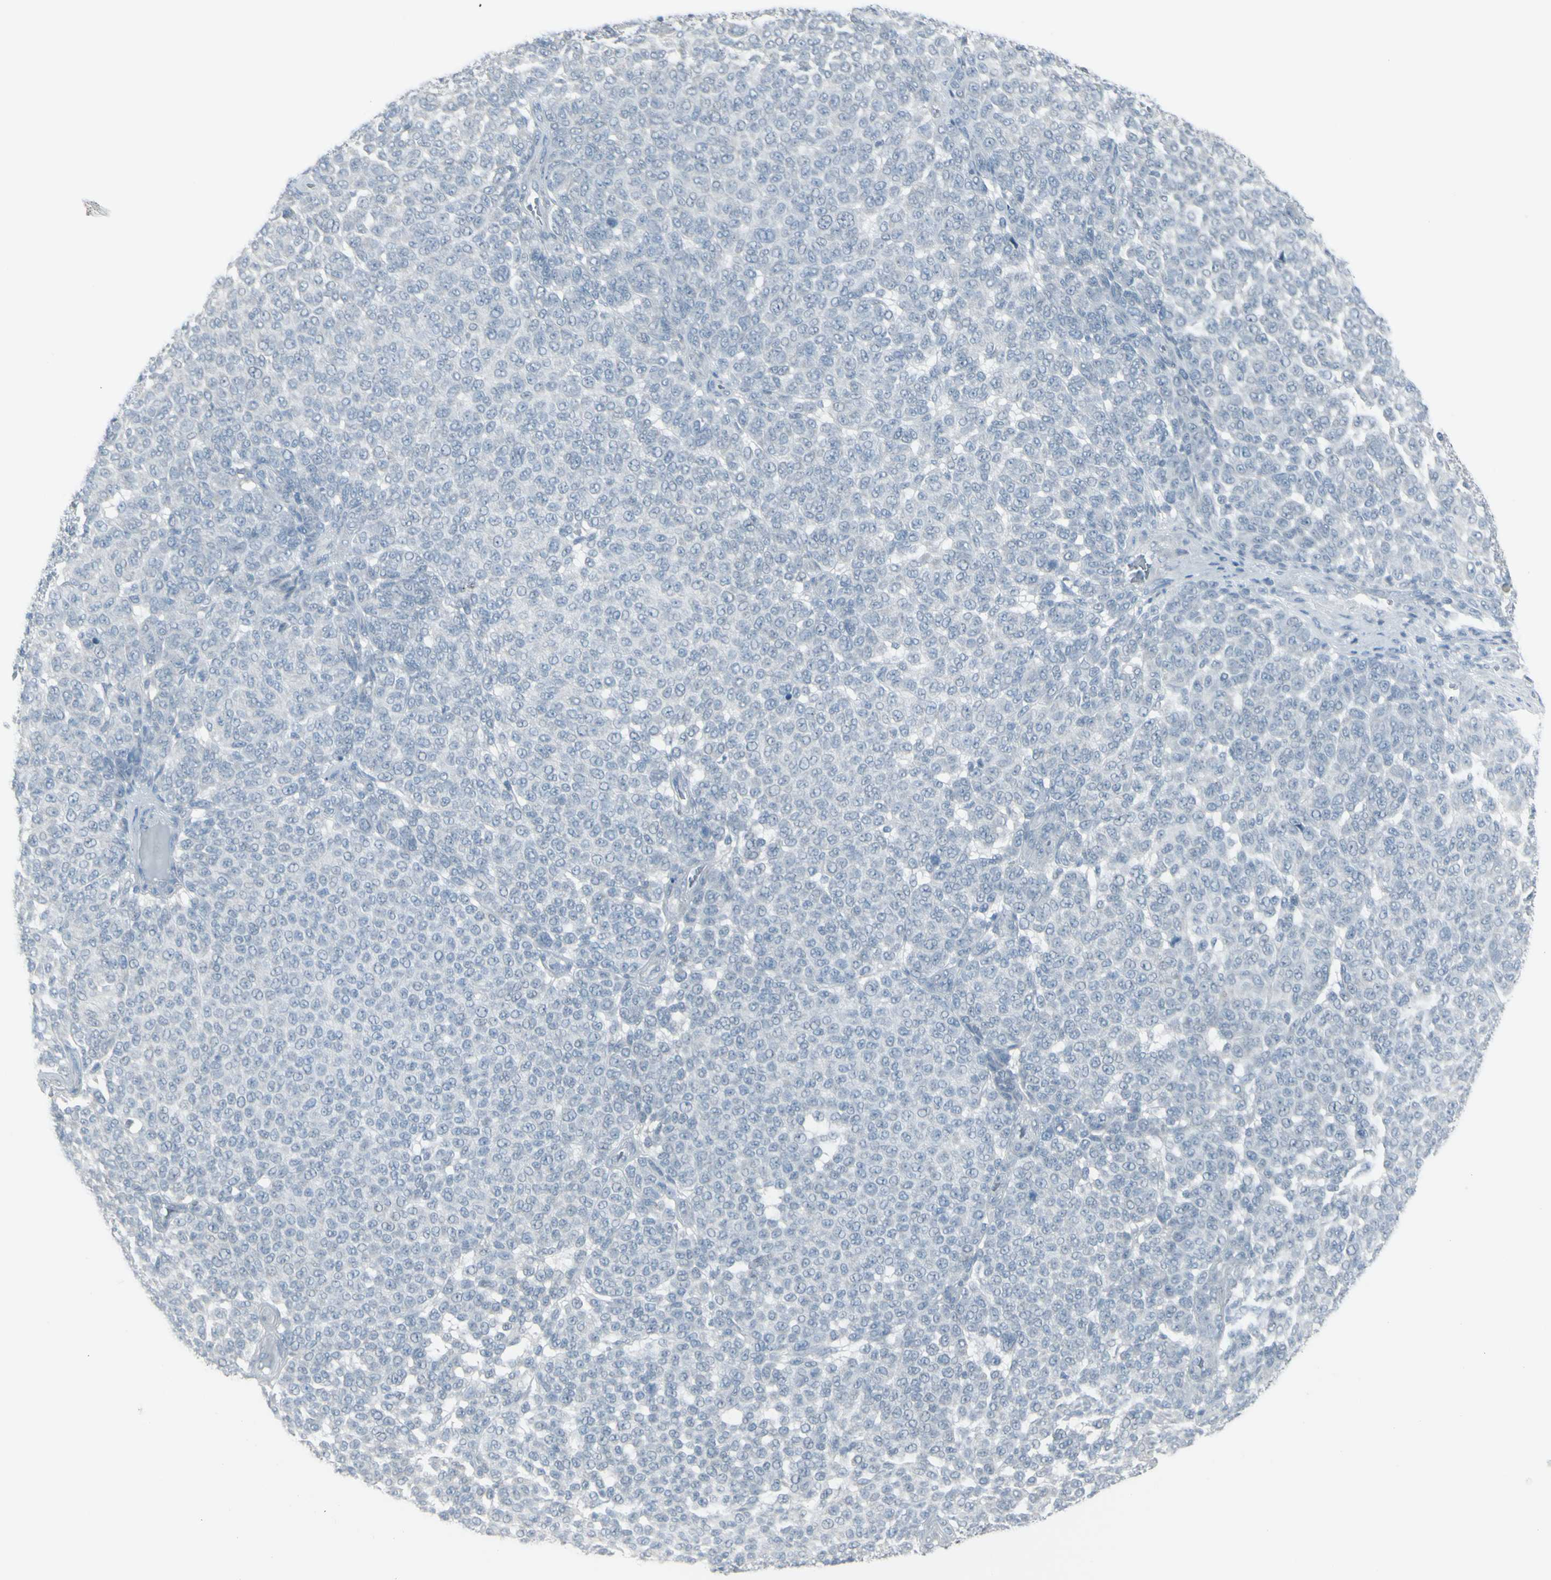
{"staining": {"intensity": "negative", "quantity": "none", "location": "none"}, "tissue": "melanoma", "cell_type": "Tumor cells", "image_type": "cancer", "snomed": [{"axis": "morphology", "description": "Malignant melanoma, NOS"}, {"axis": "topography", "description": "Skin"}], "caption": "The immunohistochemistry (IHC) photomicrograph has no significant staining in tumor cells of melanoma tissue.", "gene": "RAB3A", "patient": {"sex": "male", "age": 59}}